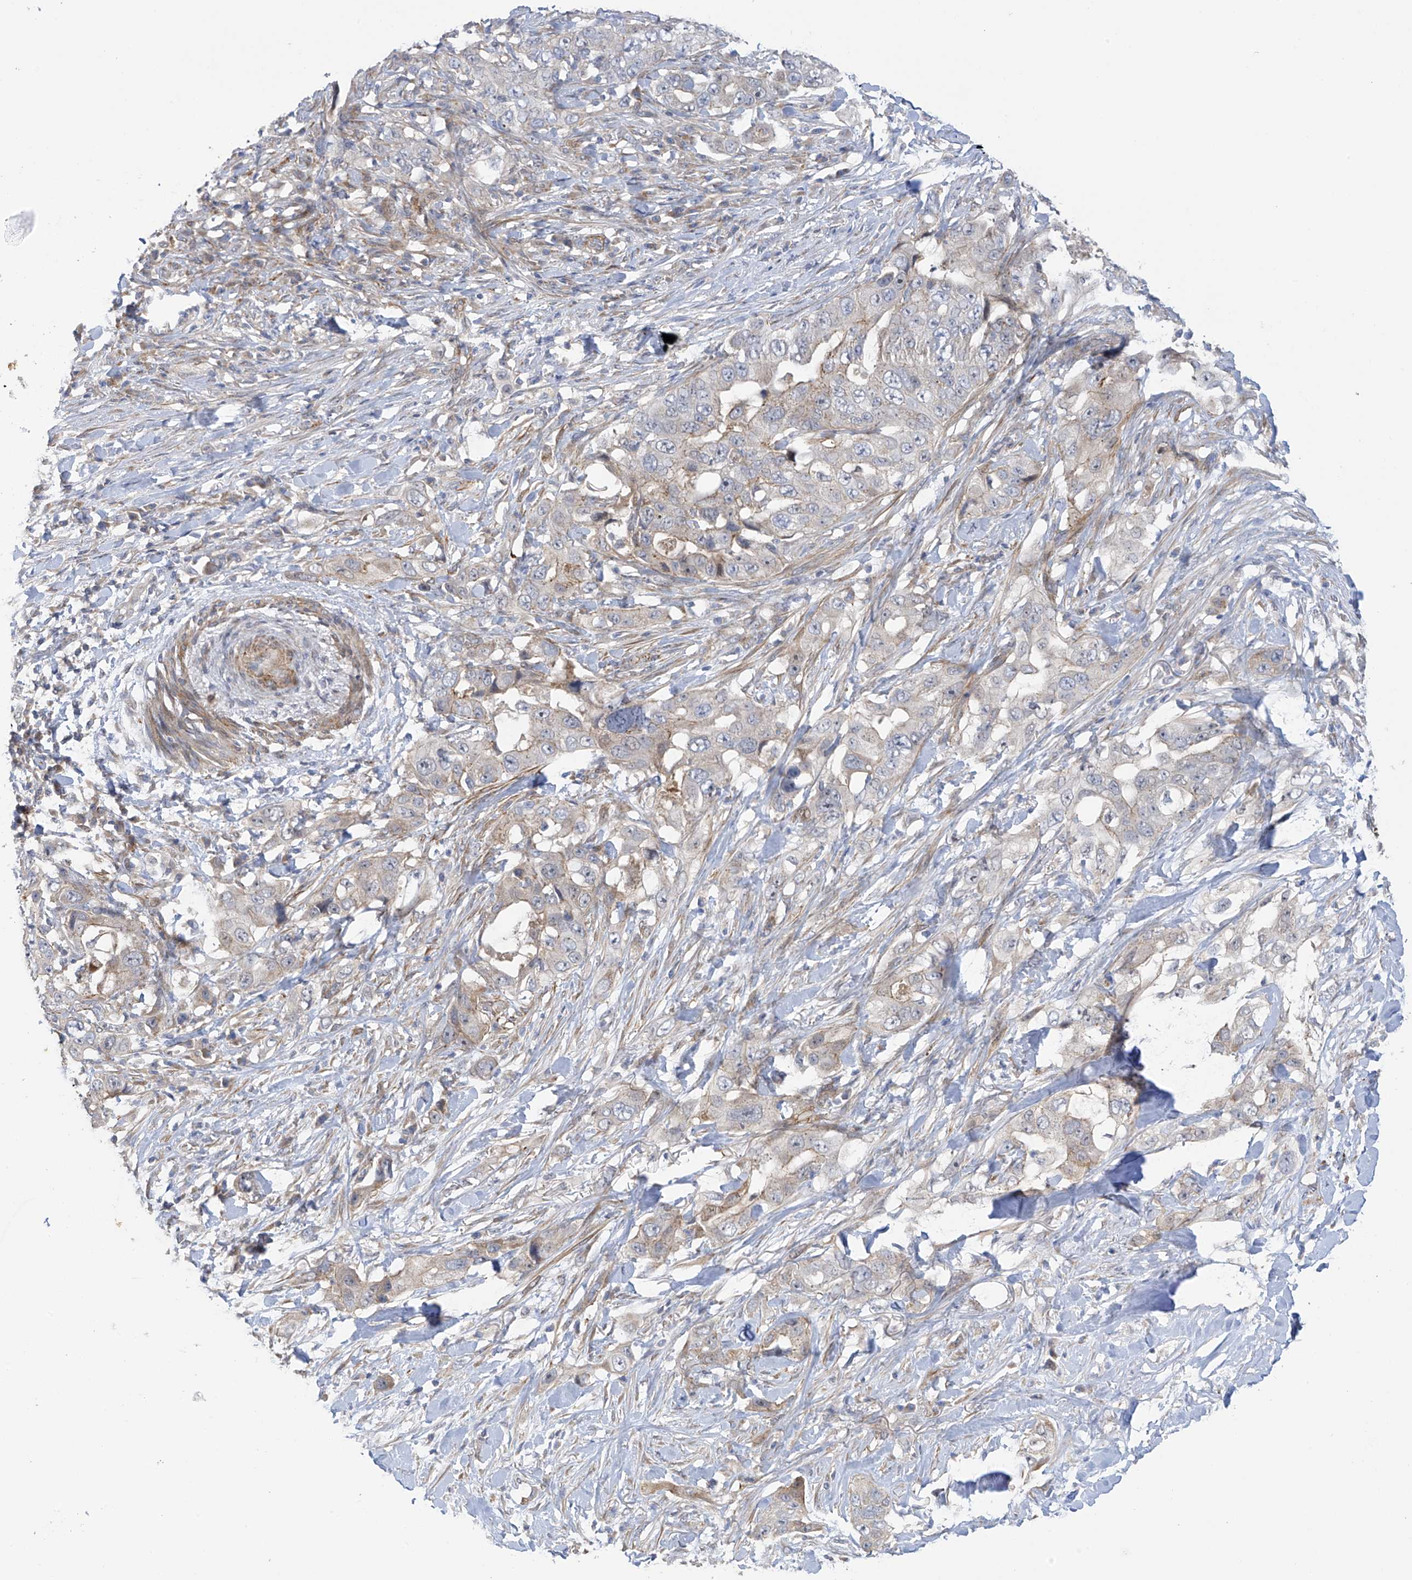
{"staining": {"intensity": "negative", "quantity": "none", "location": "none"}, "tissue": "lung cancer", "cell_type": "Tumor cells", "image_type": "cancer", "snomed": [{"axis": "morphology", "description": "Adenocarcinoma, NOS"}, {"axis": "topography", "description": "Lung"}], "caption": "Tumor cells are negative for protein expression in human adenocarcinoma (lung).", "gene": "ZNF641", "patient": {"sex": "female", "age": 51}}